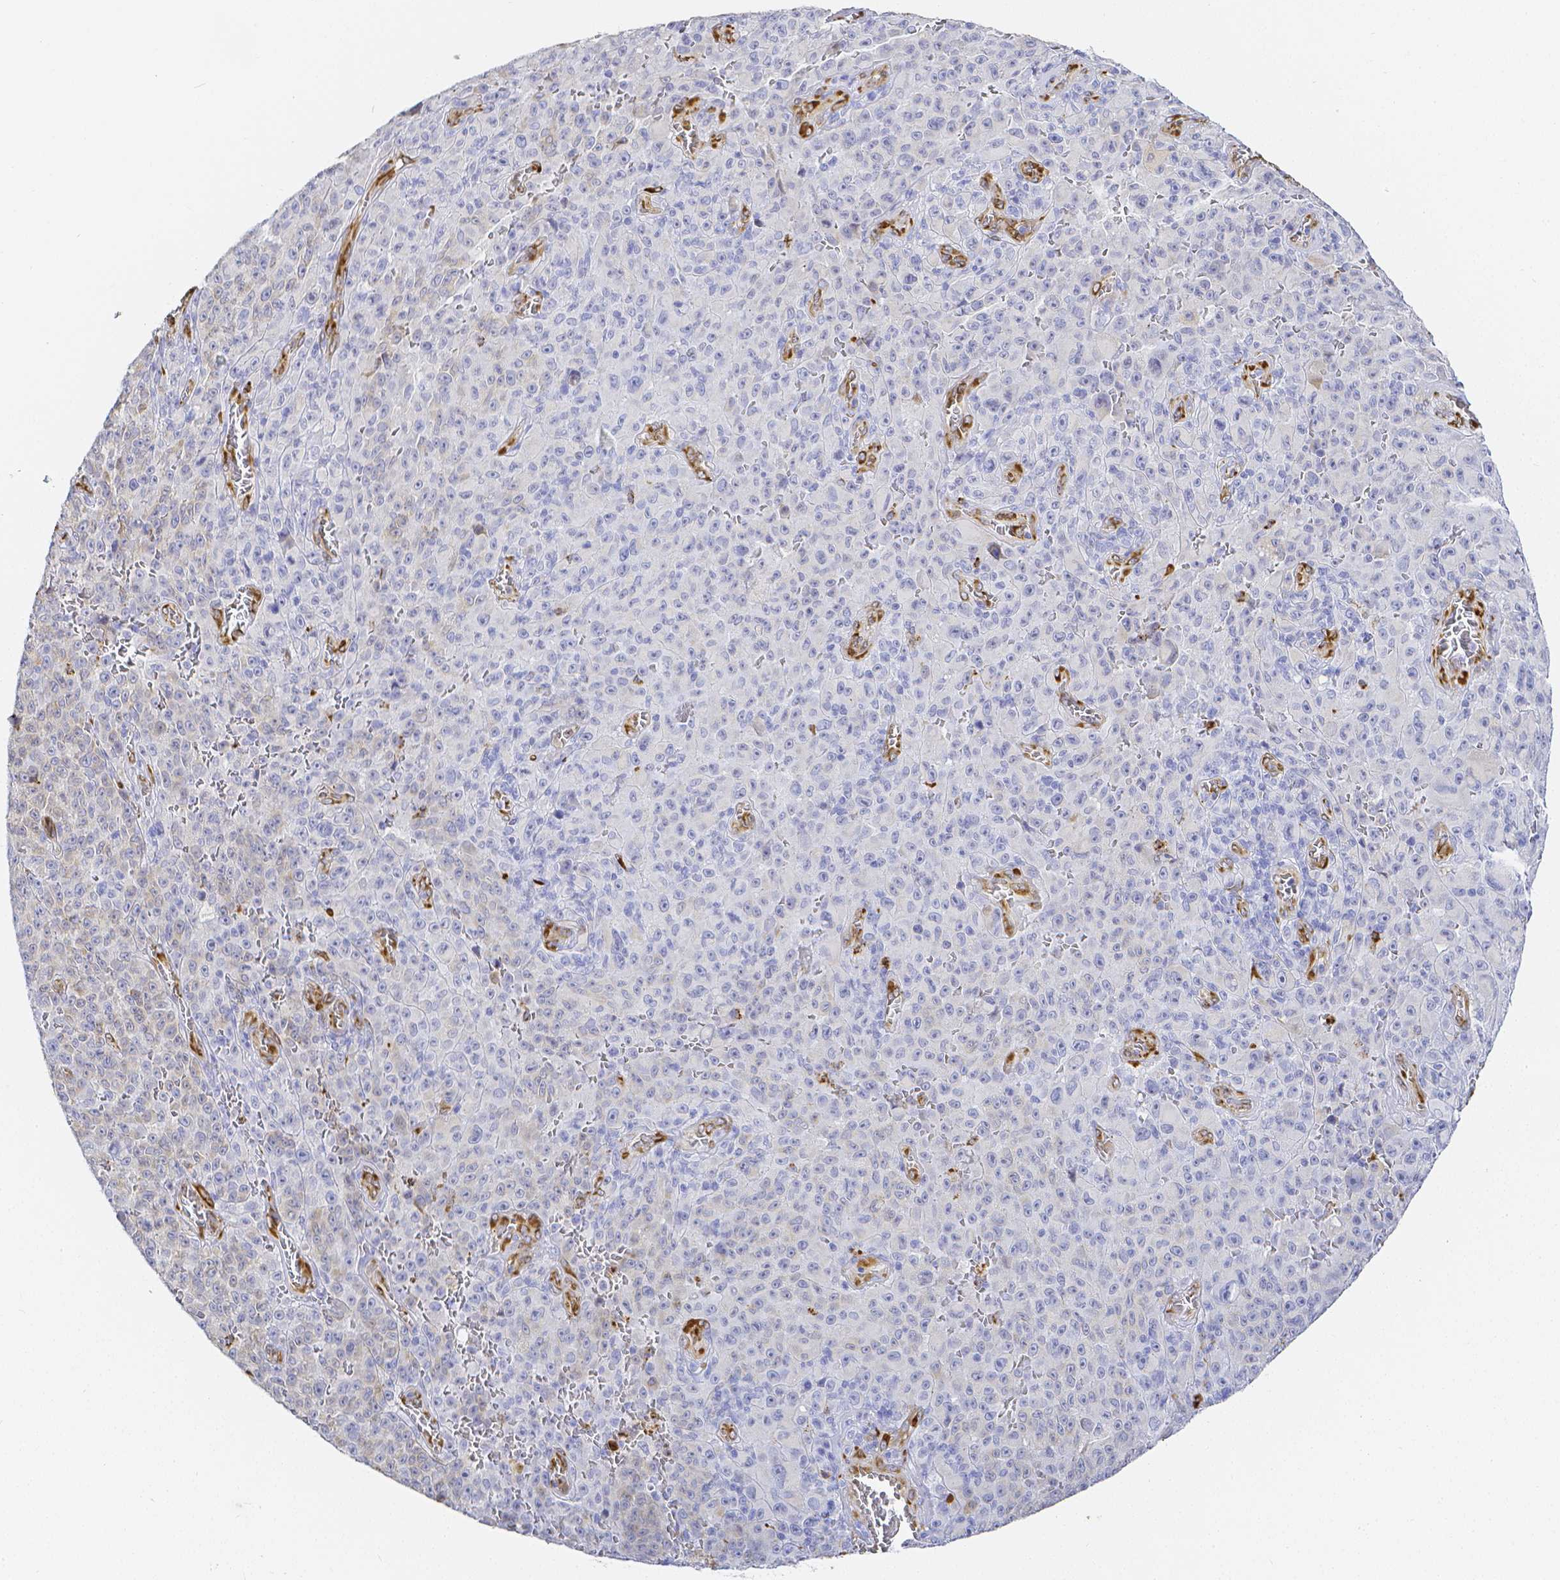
{"staining": {"intensity": "negative", "quantity": "none", "location": "none"}, "tissue": "melanoma", "cell_type": "Tumor cells", "image_type": "cancer", "snomed": [{"axis": "morphology", "description": "Malignant melanoma, NOS"}, {"axis": "topography", "description": "Skin"}], "caption": "The photomicrograph reveals no staining of tumor cells in melanoma.", "gene": "SMURF1", "patient": {"sex": "female", "age": 82}}